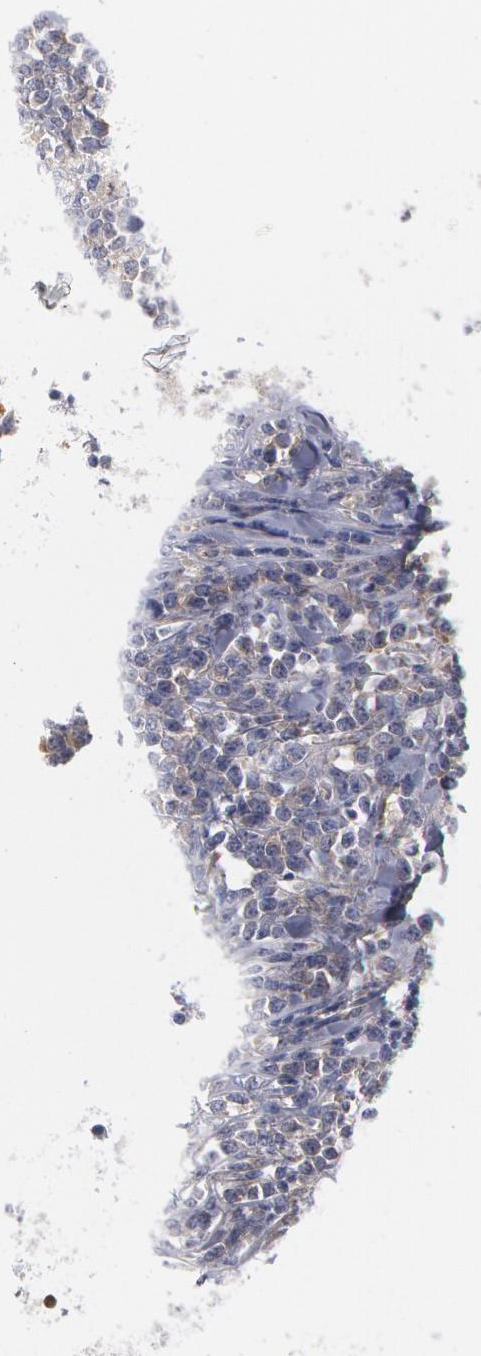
{"staining": {"intensity": "negative", "quantity": "none", "location": "none"}, "tissue": "lymphoma", "cell_type": "Tumor cells", "image_type": "cancer", "snomed": [{"axis": "morphology", "description": "Malignant lymphoma, non-Hodgkin's type, High grade"}, {"axis": "topography", "description": "Small intestine"}, {"axis": "topography", "description": "Colon"}], "caption": "Immunohistochemistry histopathology image of human lymphoma stained for a protein (brown), which reveals no staining in tumor cells. (Stains: DAB immunohistochemistry with hematoxylin counter stain, Microscopy: brightfield microscopy at high magnification).", "gene": "SYK", "patient": {"sex": "male", "age": 8}}